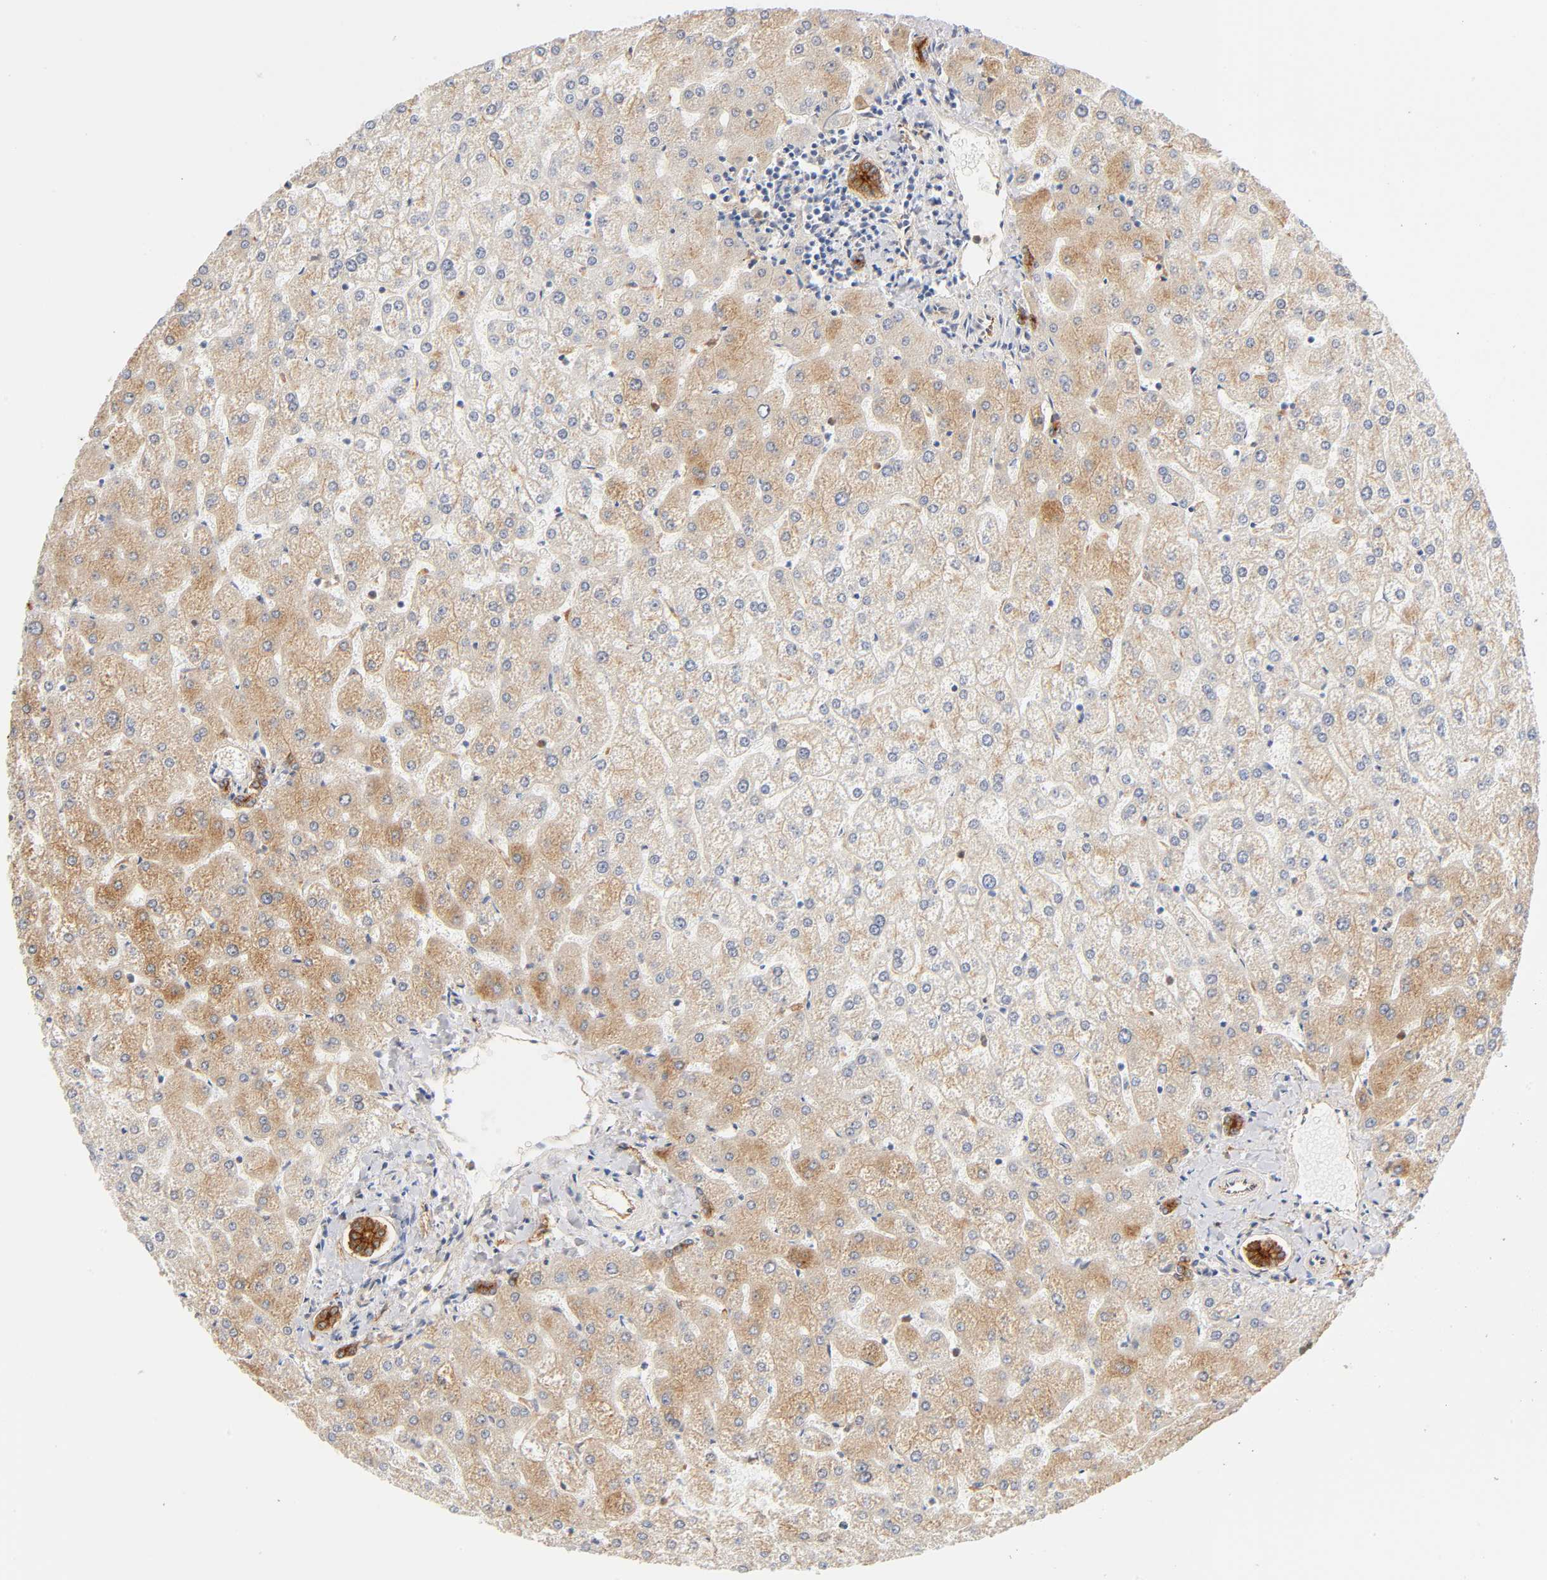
{"staining": {"intensity": "moderate", "quantity": ">75%", "location": "cytoplasmic/membranous"}, "tissue": "liver", "cell_type": "Cholangiocytes", "image_type": "normal", "snomed": [{"axis": "morphology", "description": "Normal tissue, NOS"}, {"axis": "topography", "description": "Liver"}], "caption": "Protein expression analysis of normal liver exhibits moderate cytoplasmic/membranous positivity in about >75% of cholangiocytes. (Stains: DAB (3,3'-diaminobenzidine) in brown, nuclei in blue, Microscopy: brightfield microscopy at high magnification).", "gene": "PLD1", "patient": {"sex": "female", "age": 32}}